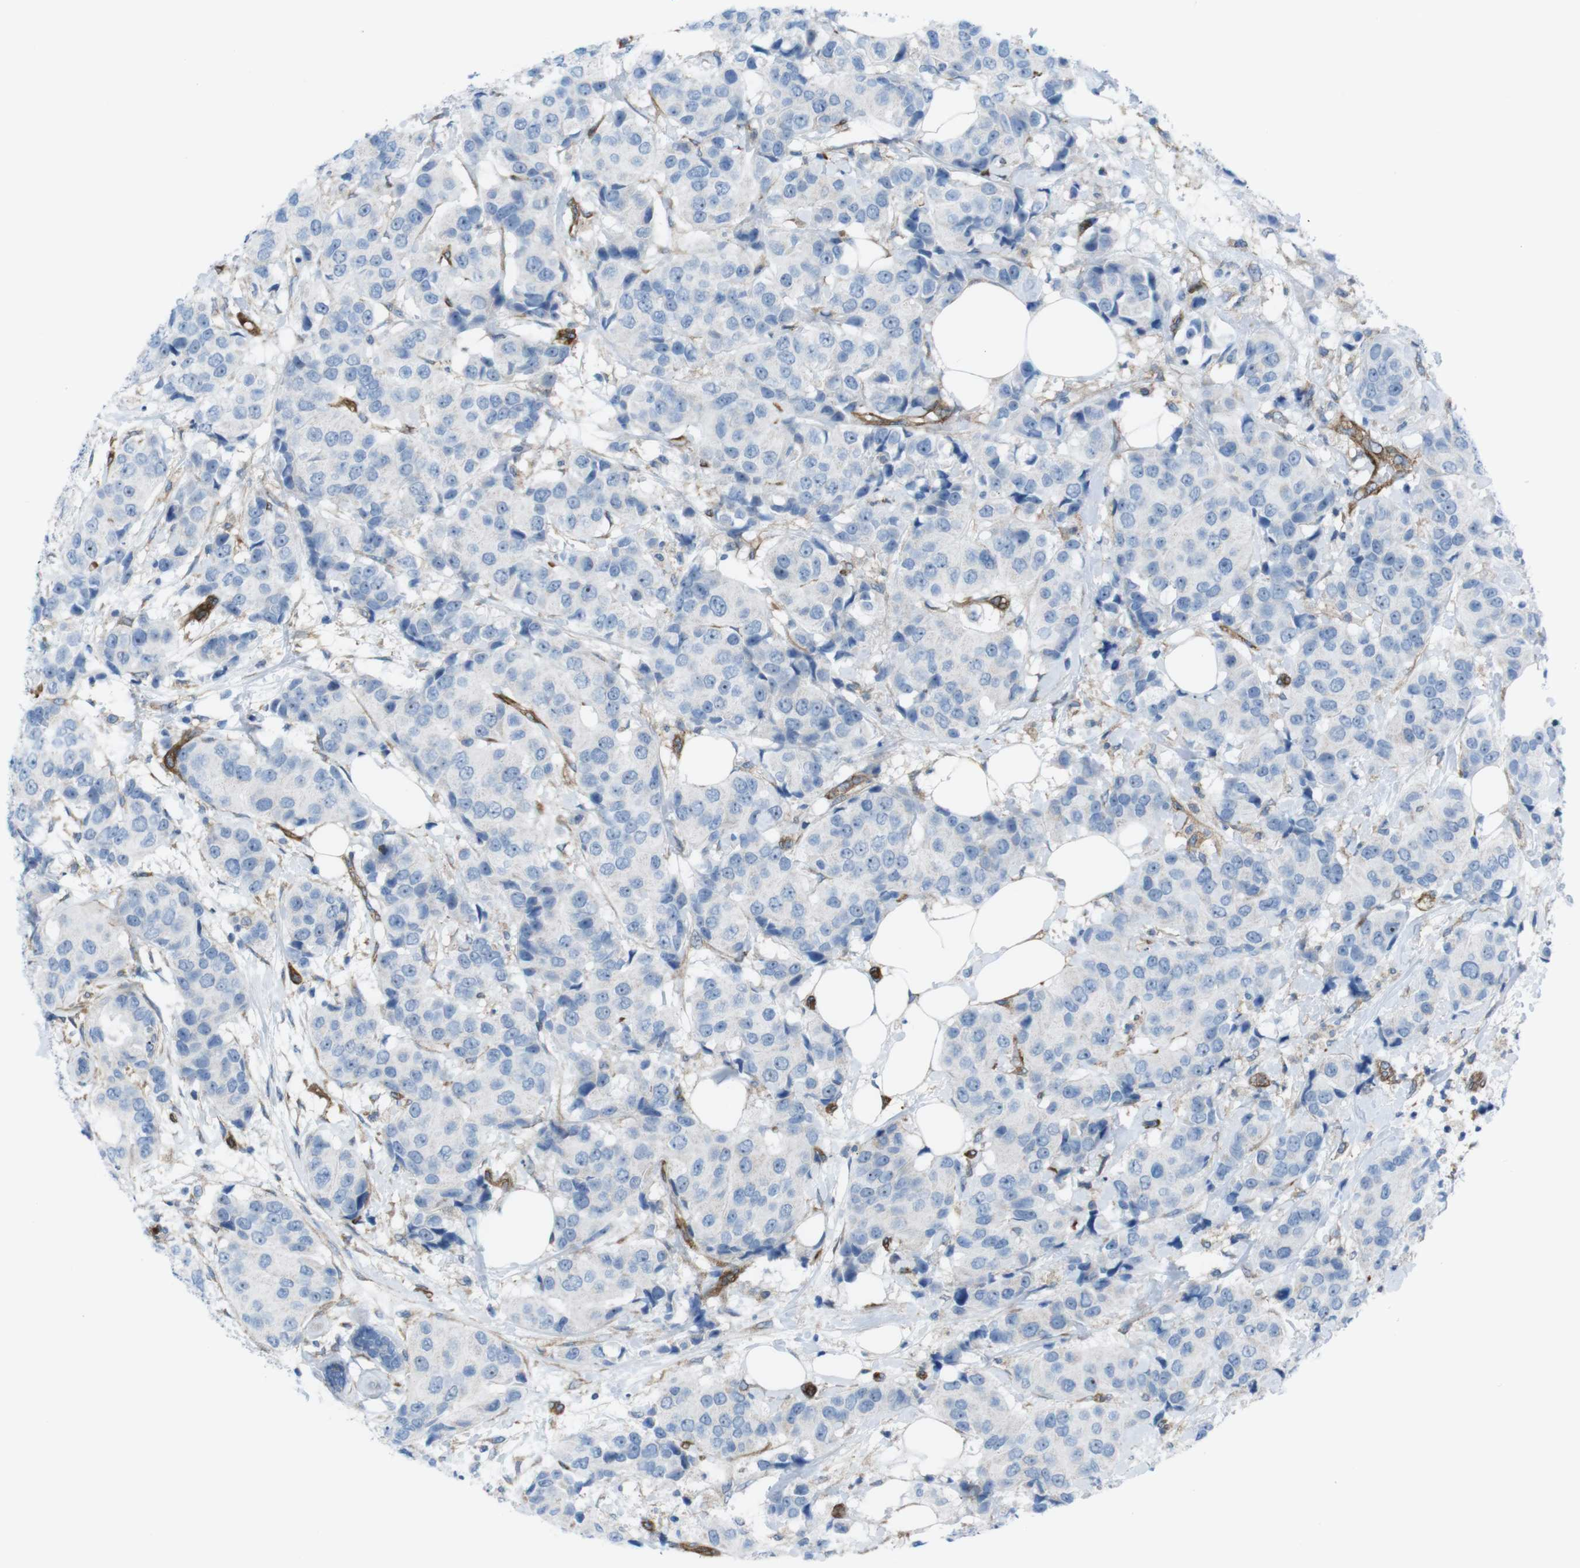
{"staining": {"intensity": "weak", "quantity": "<25%", "location": "nuclear"}, "tissue": "breast cancer", "cell_type": "Tumor cells", "image_type": "cancer", "snomed": [{"axis": "morphology", "description": "Normal tissue, NOS"}, {"axis": "morphology", "description": "Duct carcinoma"}, {"axis": "topography", "description": "Breast"}], "caption": "DAB (3,3'-diaminobenzidine) immunohistochemical staining of human breast intraductal carcinoma displays no significant staining in tumor cells. (Brightfield microscopy of DAB IHC at high magnification).", "gene": "DIAPH2", "patient": {"sex": "female", "age": 39}}